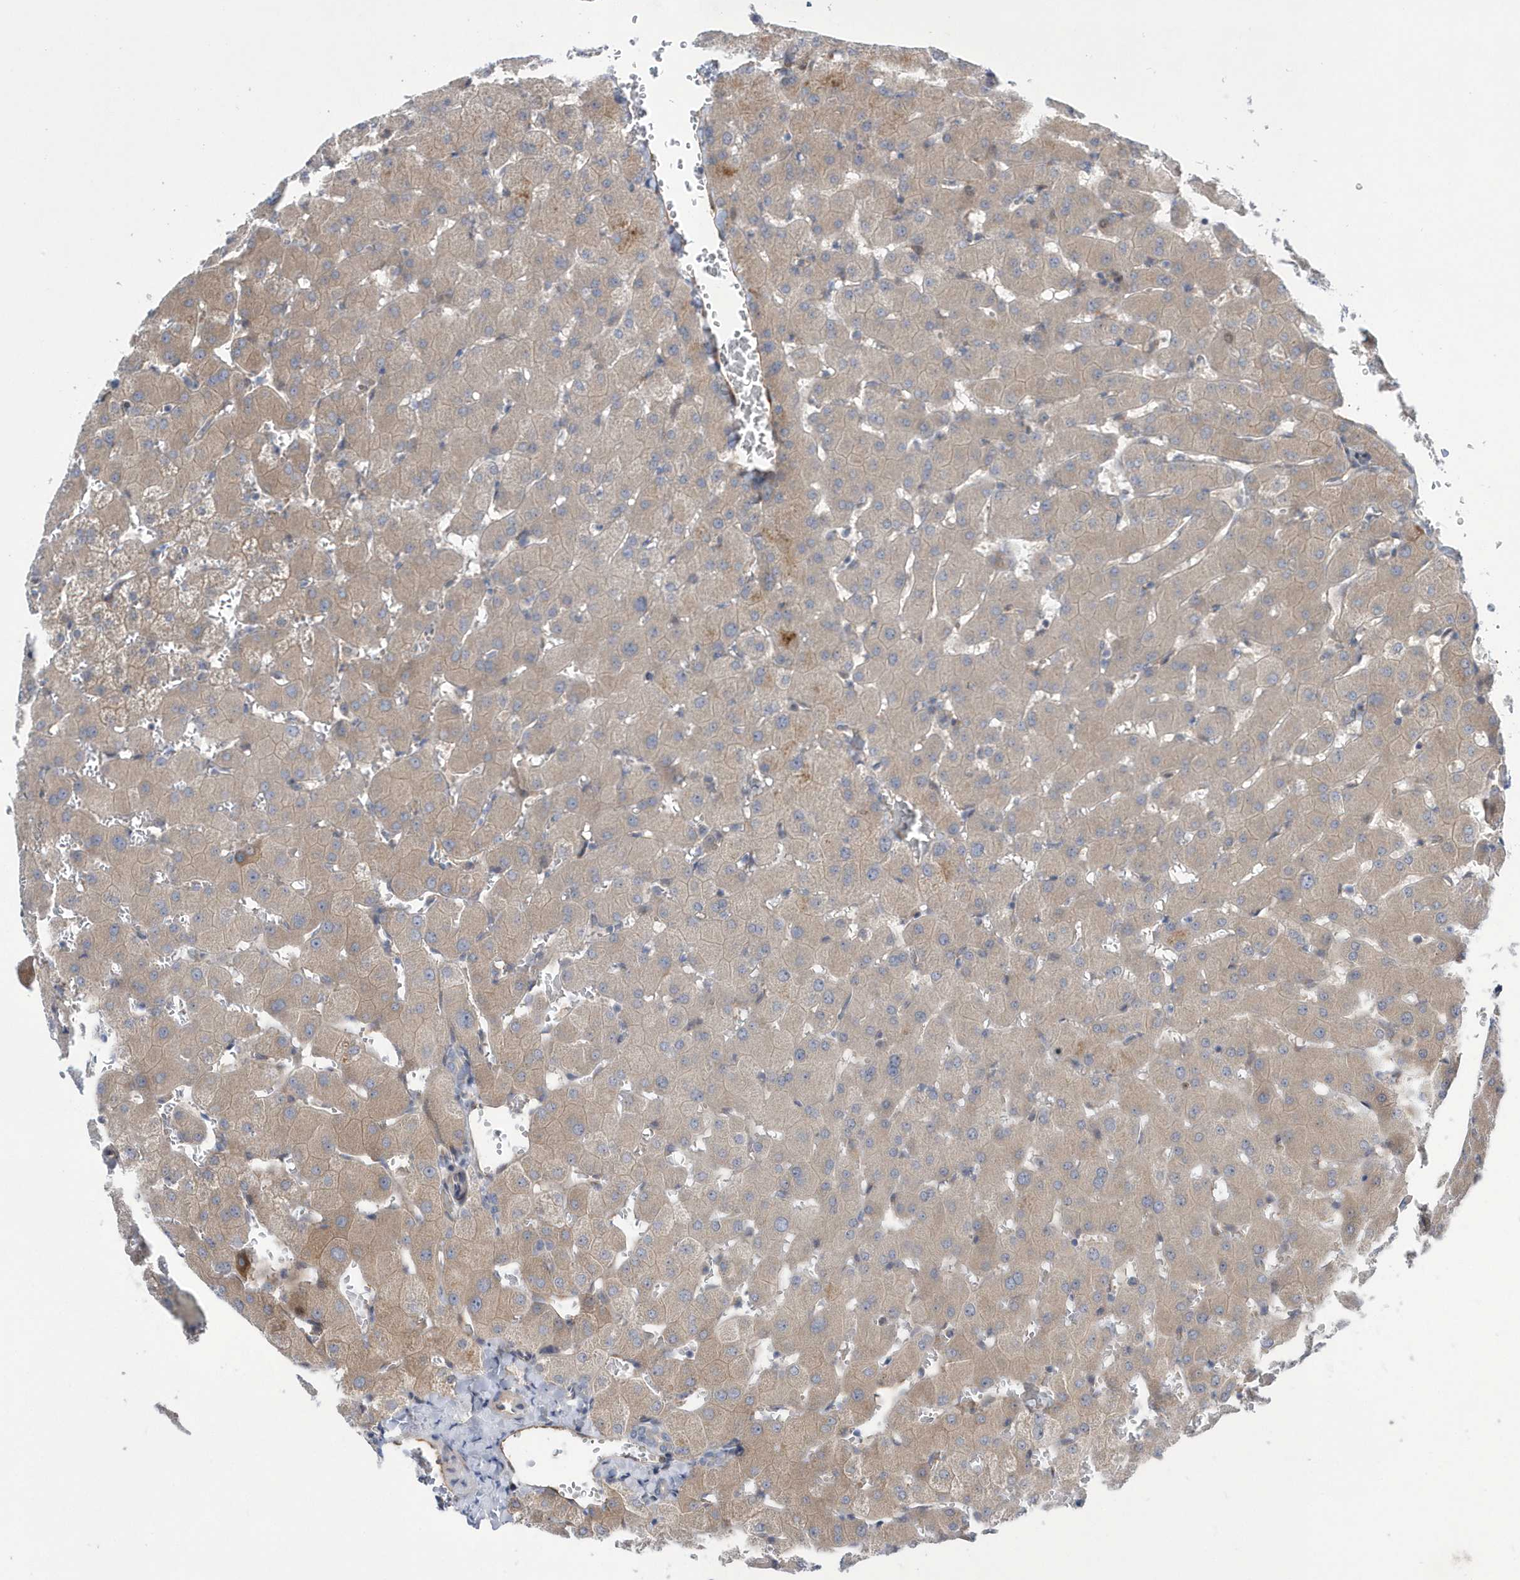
{"staining": {"intensity": "negative", "quantity": "none", "location": "none"}, "tissue": "liver", "cell_type": "Cholangiocytes", "image_type": "normal", "snomed": [{"axis": "morphology", "description": "Normal tissue, NOS"}, {"axis": "topography", "description": "Liver"}], "caption": "Protein analysis of unremarkable liver exhibits no significant positivity in cholangiocytes. (DAB immunohistochemistry (IHC) visualized using brightfield microscopy, high magnification).", "gene": "DSPP", "patient": {"sex": "female", "age": 63}}